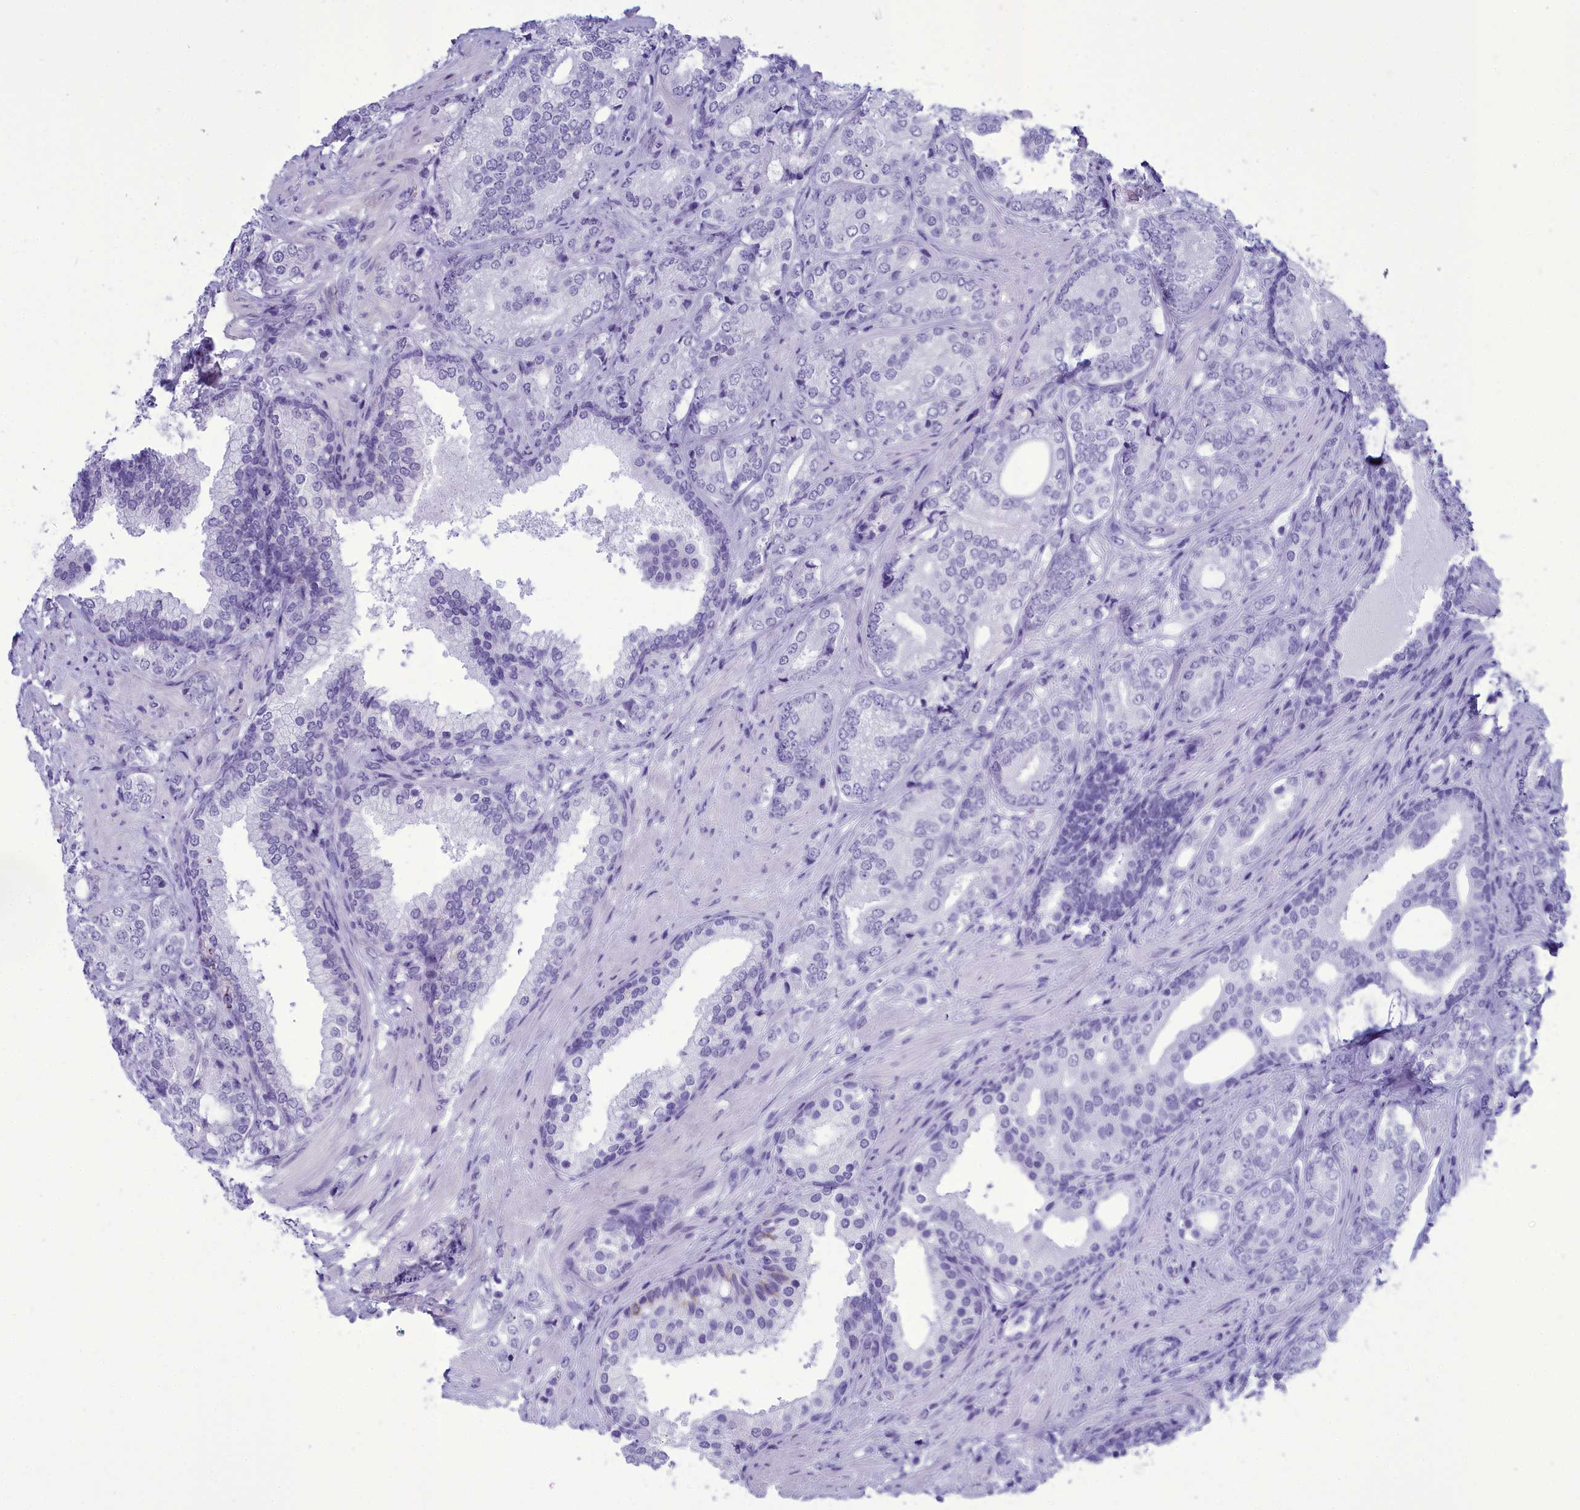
{"staining": {"intensity": "negative", "quantity": "none", "location": "none"}, "tissue": "prostate cancer", "cell_type": "Tumor cells", "image_type": "cancer", "snomed": [{"axis": "morphology", "description": "Adenocarcinoma, High grade"}, {"axis": "topography", "description": "Prostate"}], "caption": "Tumor cells show no significant positivity in prostate cancer (adenocarcinoma (high-grade)). The staining is performed using DAB (3,3'-diaminobenzidine) brown chromogen with nuclei counter-stained in using hematoxylin.", "gene": "CEACAM19", "patient": {"sex": "male", "age": 60}}